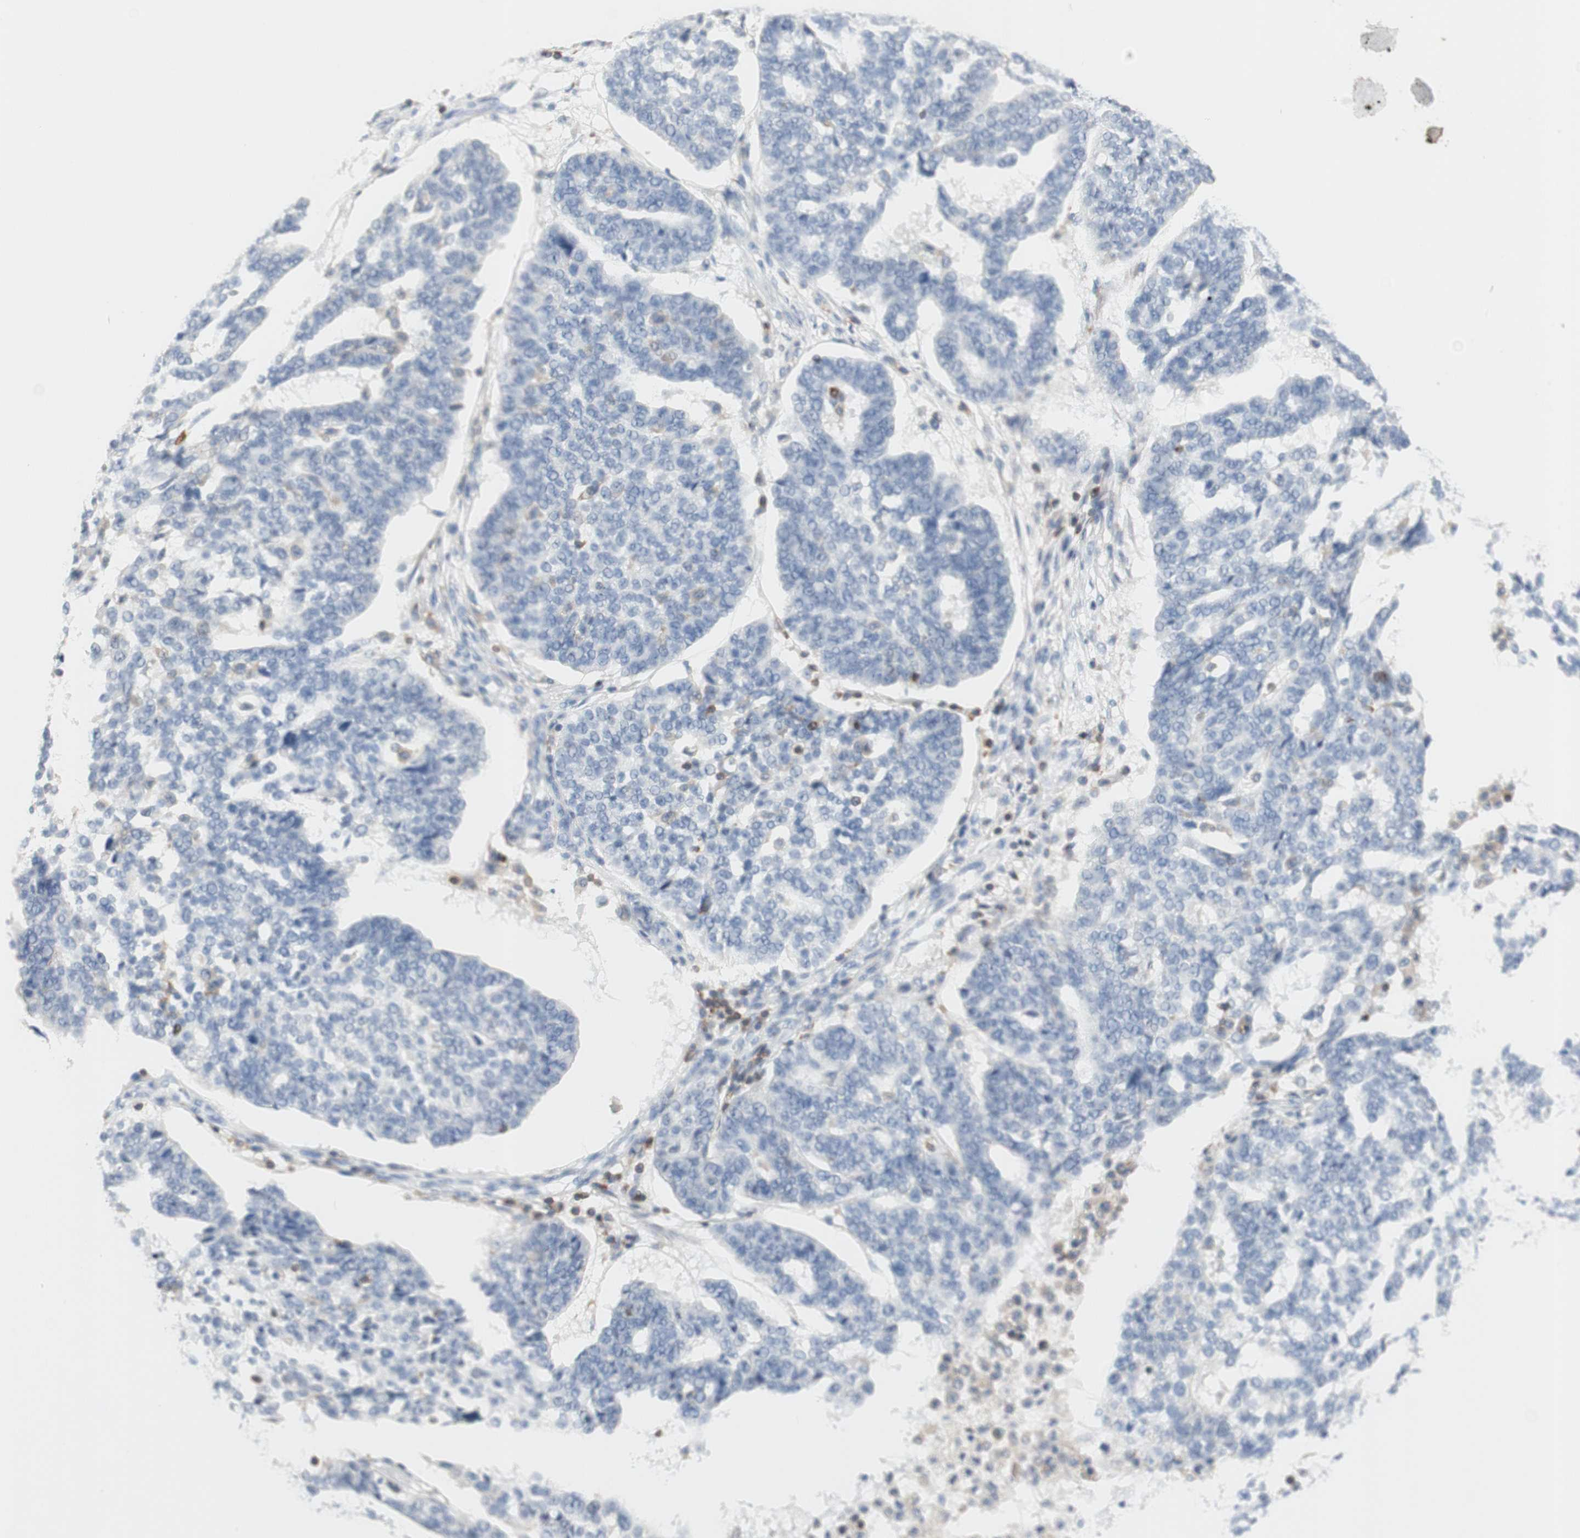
{"staining": {"intensity": "negative", "quantity": "none", "location": "none"}, "tissue": "ovarian cancer", "cell_type": "Tumor cells", "image_type": "cancer", "snomed": [{"axis": "morphology", "description": "Cystadenocarcinoma, serous, NOS"}, {"axis": "topography", "description": "Ovary"}], "caption": "High magnification brightfield microscopy of serous cystadenocarcinoma (ovarian) stained with DAB (brown) and counterstained with hematoxylin (blue): tumor cells show no significant staining.", "gene": "SPINK6", "patient": {"sex": "female", "age": 59}}